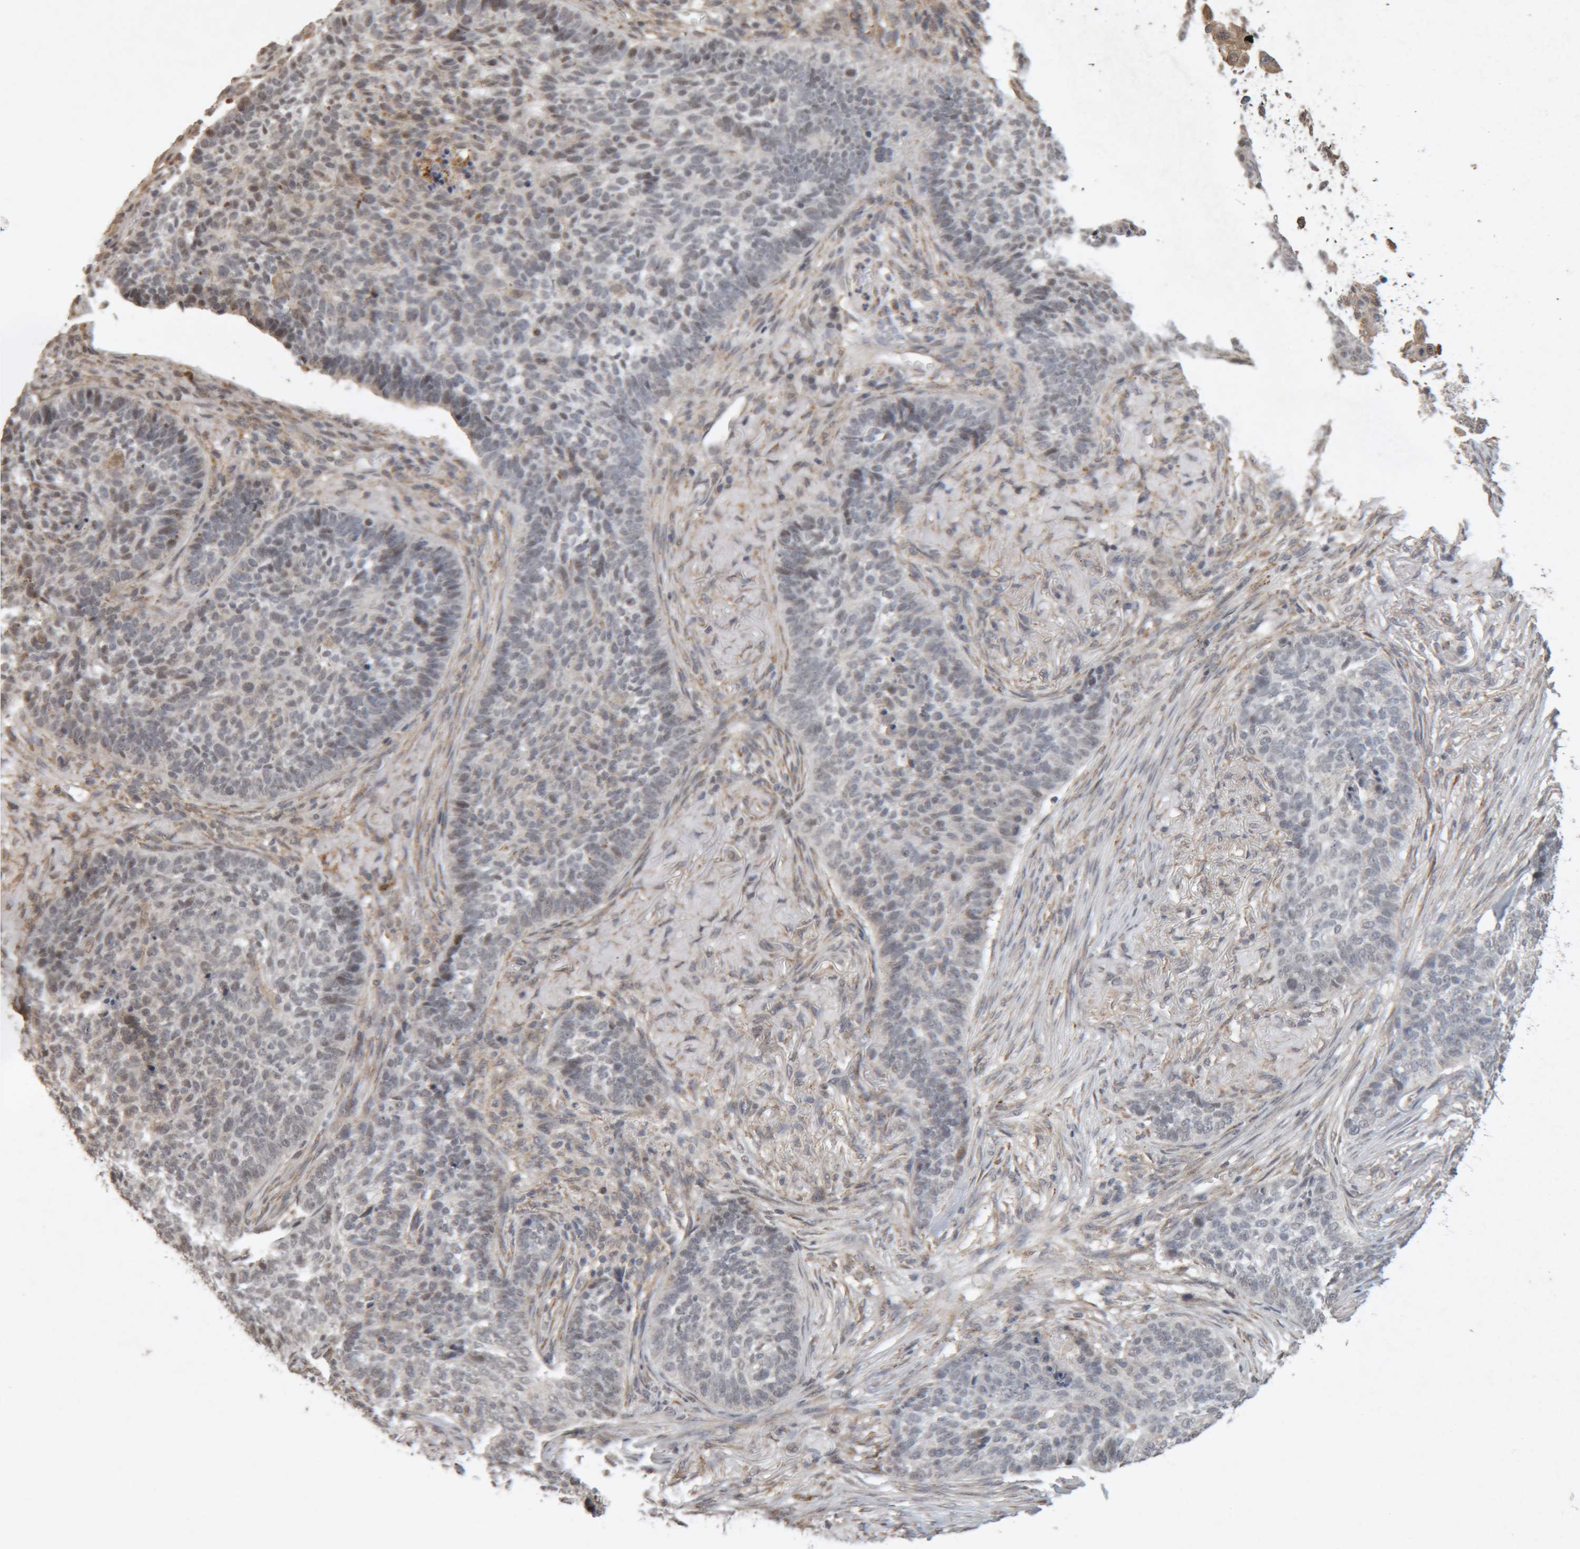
{"staining": {"intensity": "weak", "quantity": "<25%", "location": "nuclear"}, "tissue": "skin cancer", "cell_type": "Tumor cells", "image_type": "cancer", "snomed": [{"axis": "morphology", "description": "Basal cell carcinoma"}, {"axis": "topography", "description": "Skin"}], "caption": "Tumor cells are negative for protein expression in human skin cancer (basal cell carcinoma).", "gene": "MEP1A", "patient": {"sex": "male", "age": 85}}